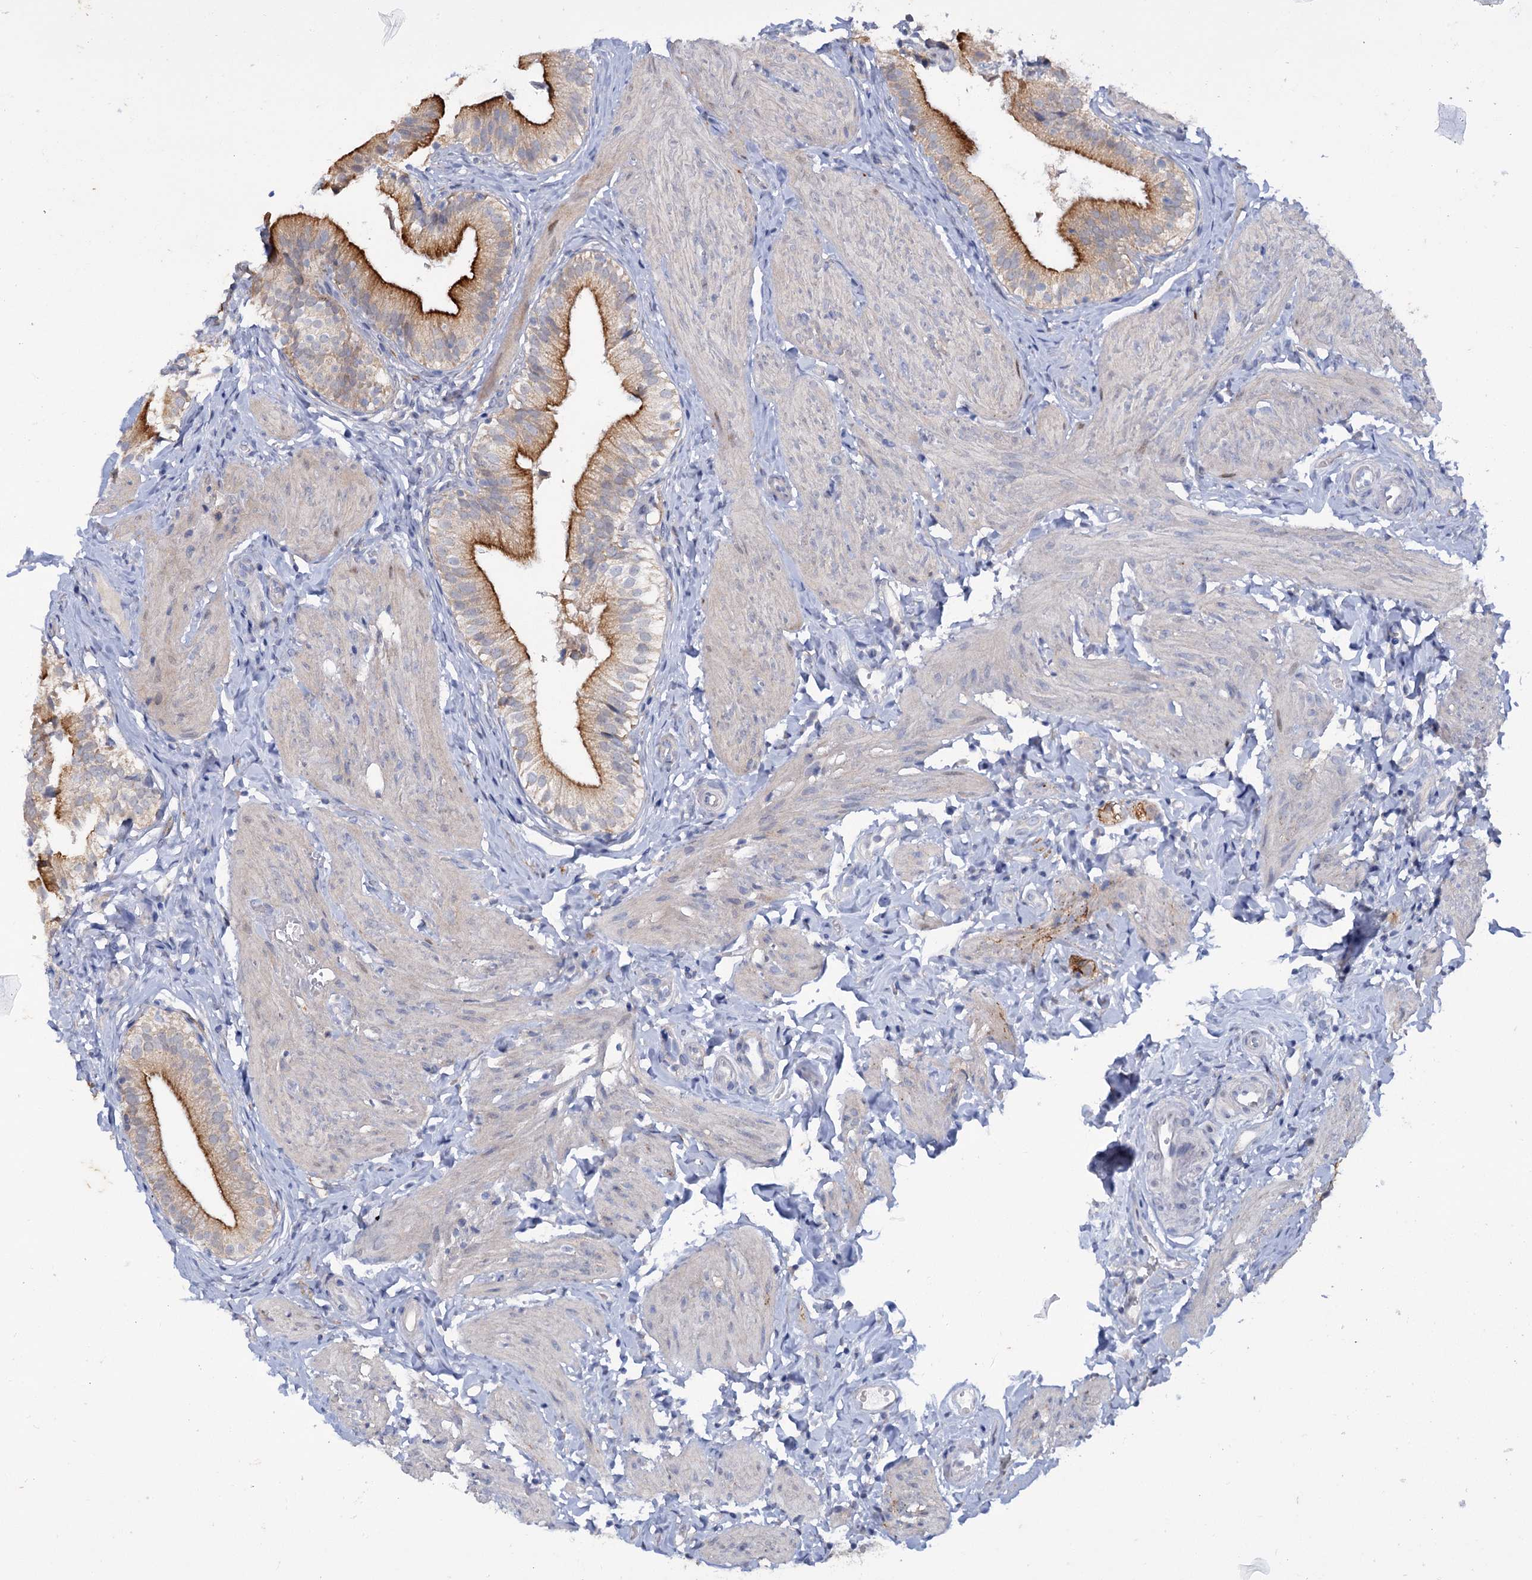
{"staining": {"intensity": "strong", "quantity": ">75%", "location": "cytoplasmic/membranous"}, "tissue": "gallbladder", "cell_type": "Glandular cells", "image_type": "normal", "snomed": [{"axis": "morphology", "description": "Normal tissue, NOS"}, {"axis": "topography", "description": "Gallbladder"}], "caption": "IHC of normal human gallbladder demonstrates high levels of strong cytoplasmic/membranous expression in about >75% of glandular cells.", "gene": "MID1IP1", "patient": {"sex": "female", "age": 47}}